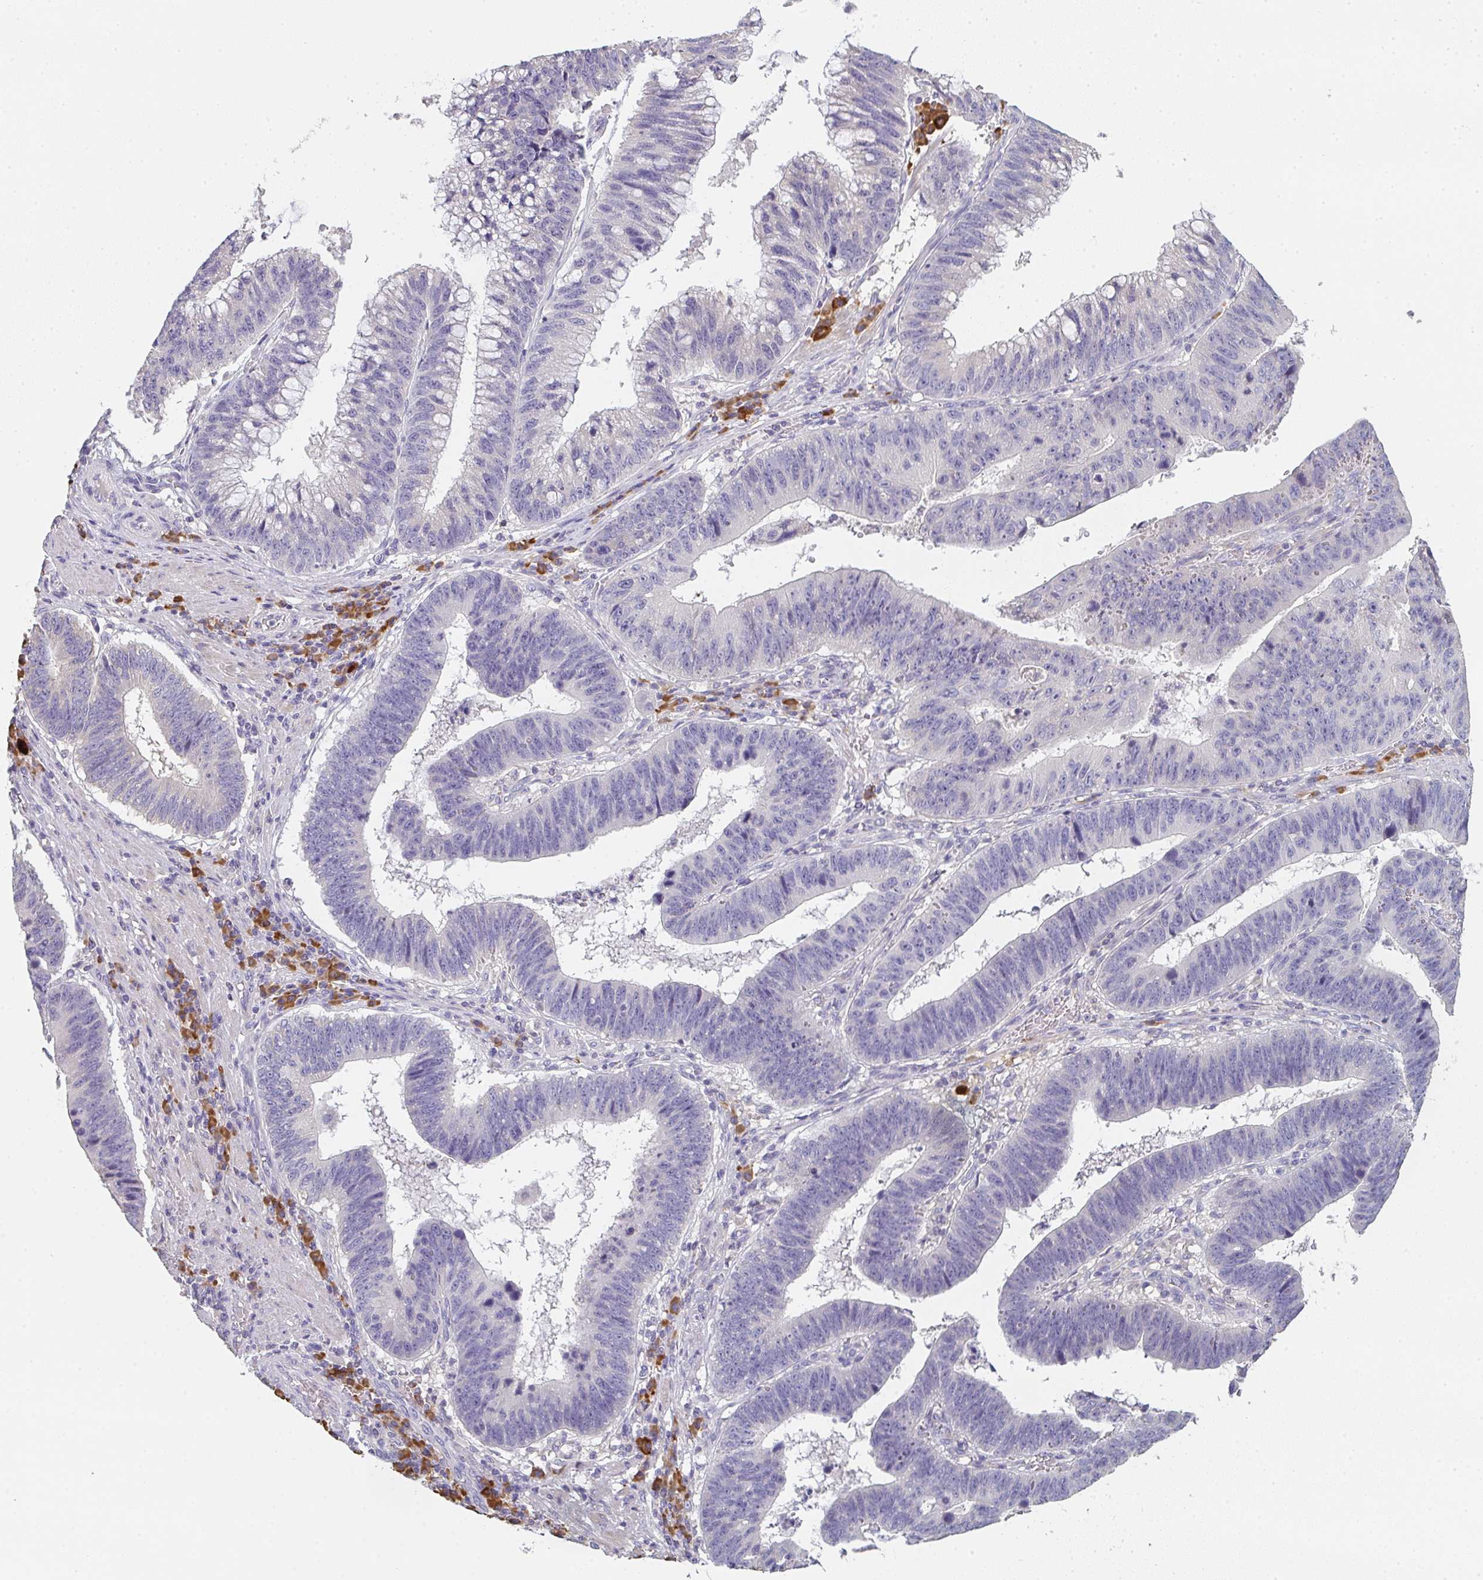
{"staining": {"intensity": "negative", "quantity": "none", "location": "none"}, "tissue": "stomach cancer", "cell_type": "Tumor cells", "image_type": "cancer", "snomed": [{"axis": "morphology", "description": "Adenocarcinoma, NOS"}, {"axis": "topography", "description": "Stomach"}], "caption": "A photomicrograph of stomach cancer stained for a protein reveals no brown staining in tumor cells.", "gene": "ZNF215", "patient": {"sex": "male", "age": 59}}